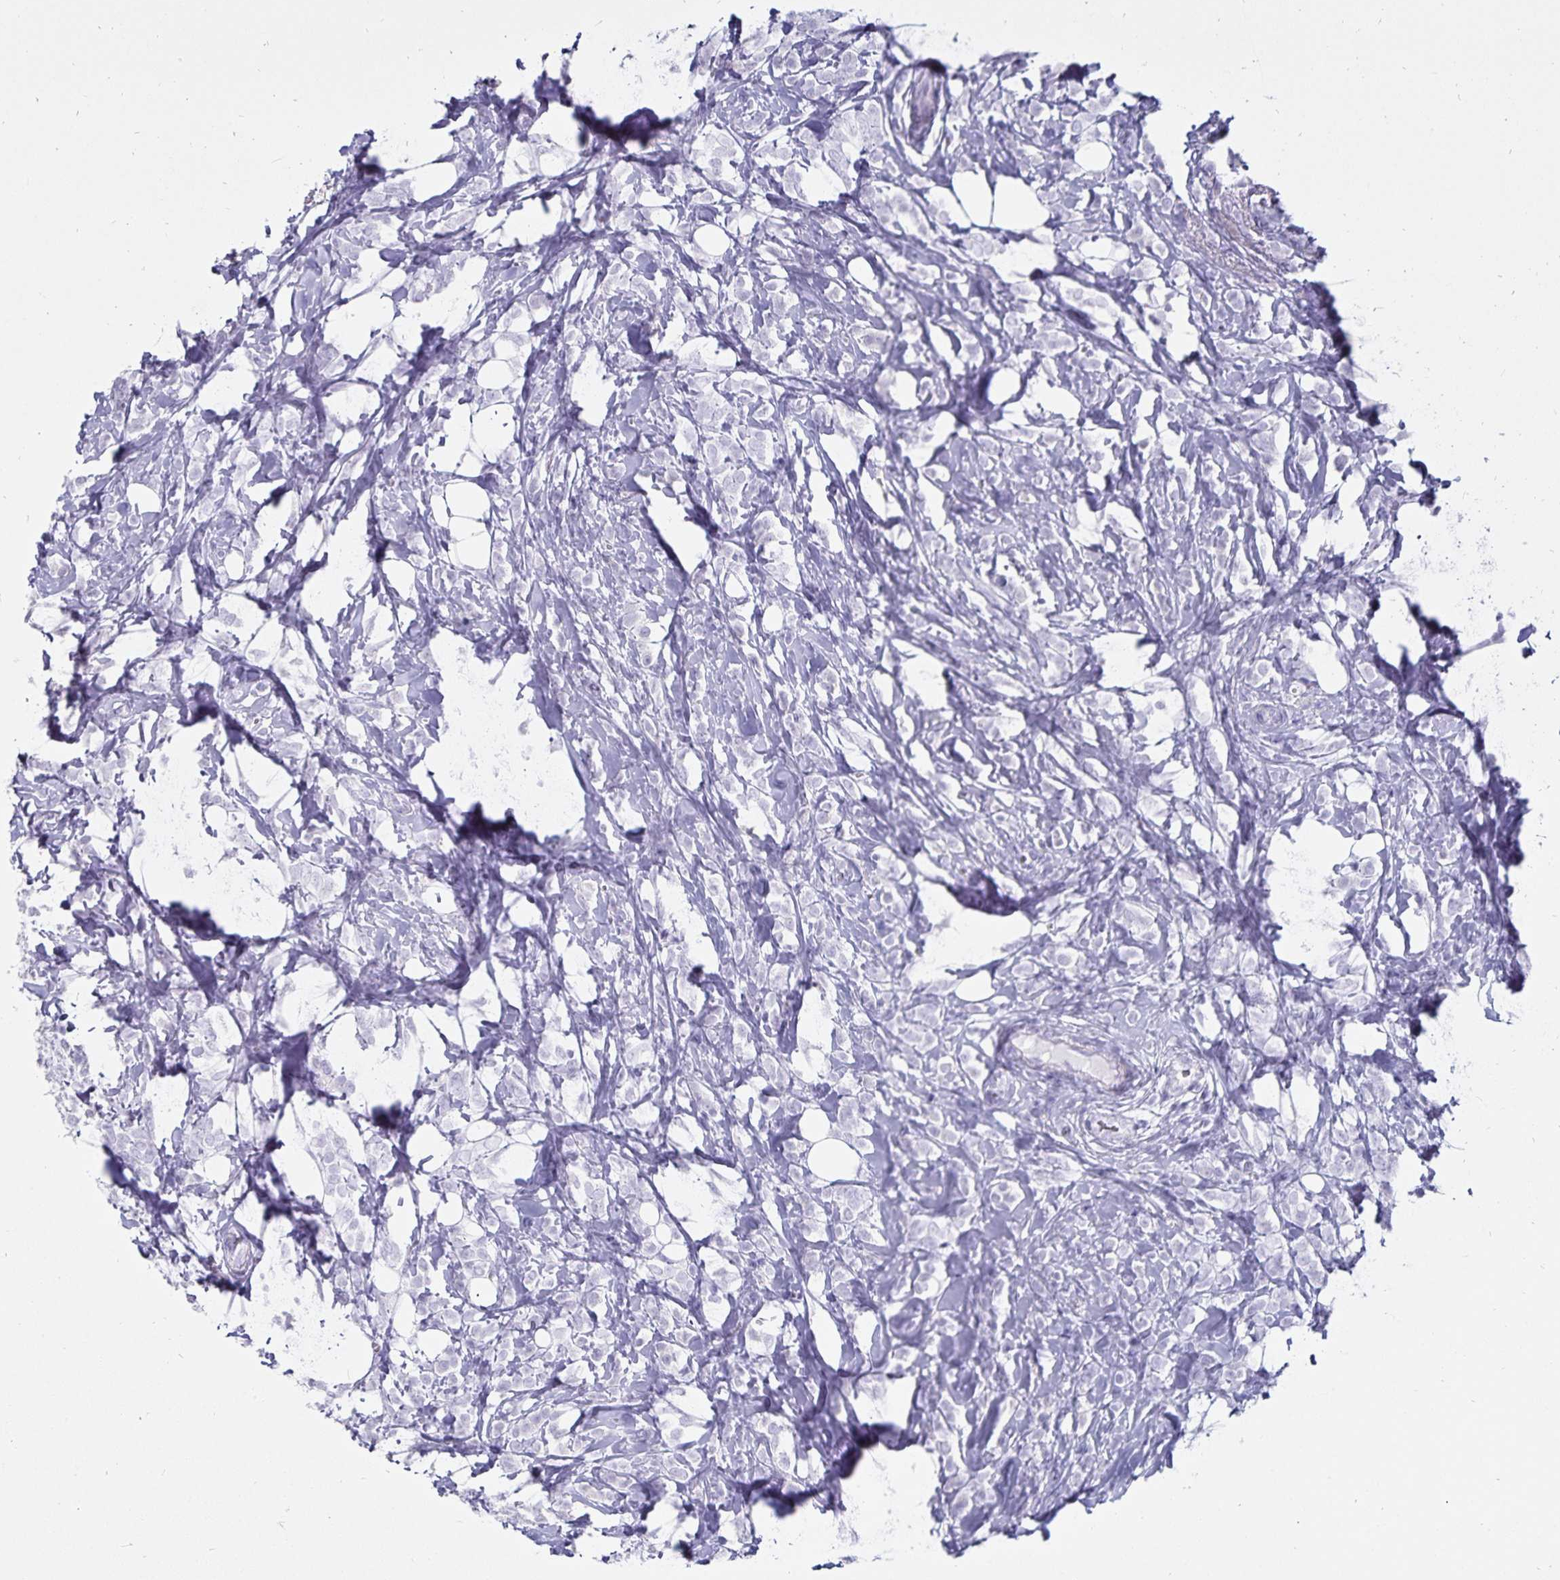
{"staining": {"intensity": "negative", "quantity": "none", "location": "none"}, "tissue": "breast cancer", "cell_type": "Tumor cells", "image_type": "cancer", "snomed": [{"axis": "morphology", "description": "Lobular carcinoma"}, {"axis": "topography", "description": "Breast"}], "caption": "Tumor cells are negative for protein expression in human breast lobular carcinoma. (DAB immunohistochemistry (IHC) with hematoxylin counter stain).", "gene": "DEFA6", "patient": {"sex": "female", "age": 49}}